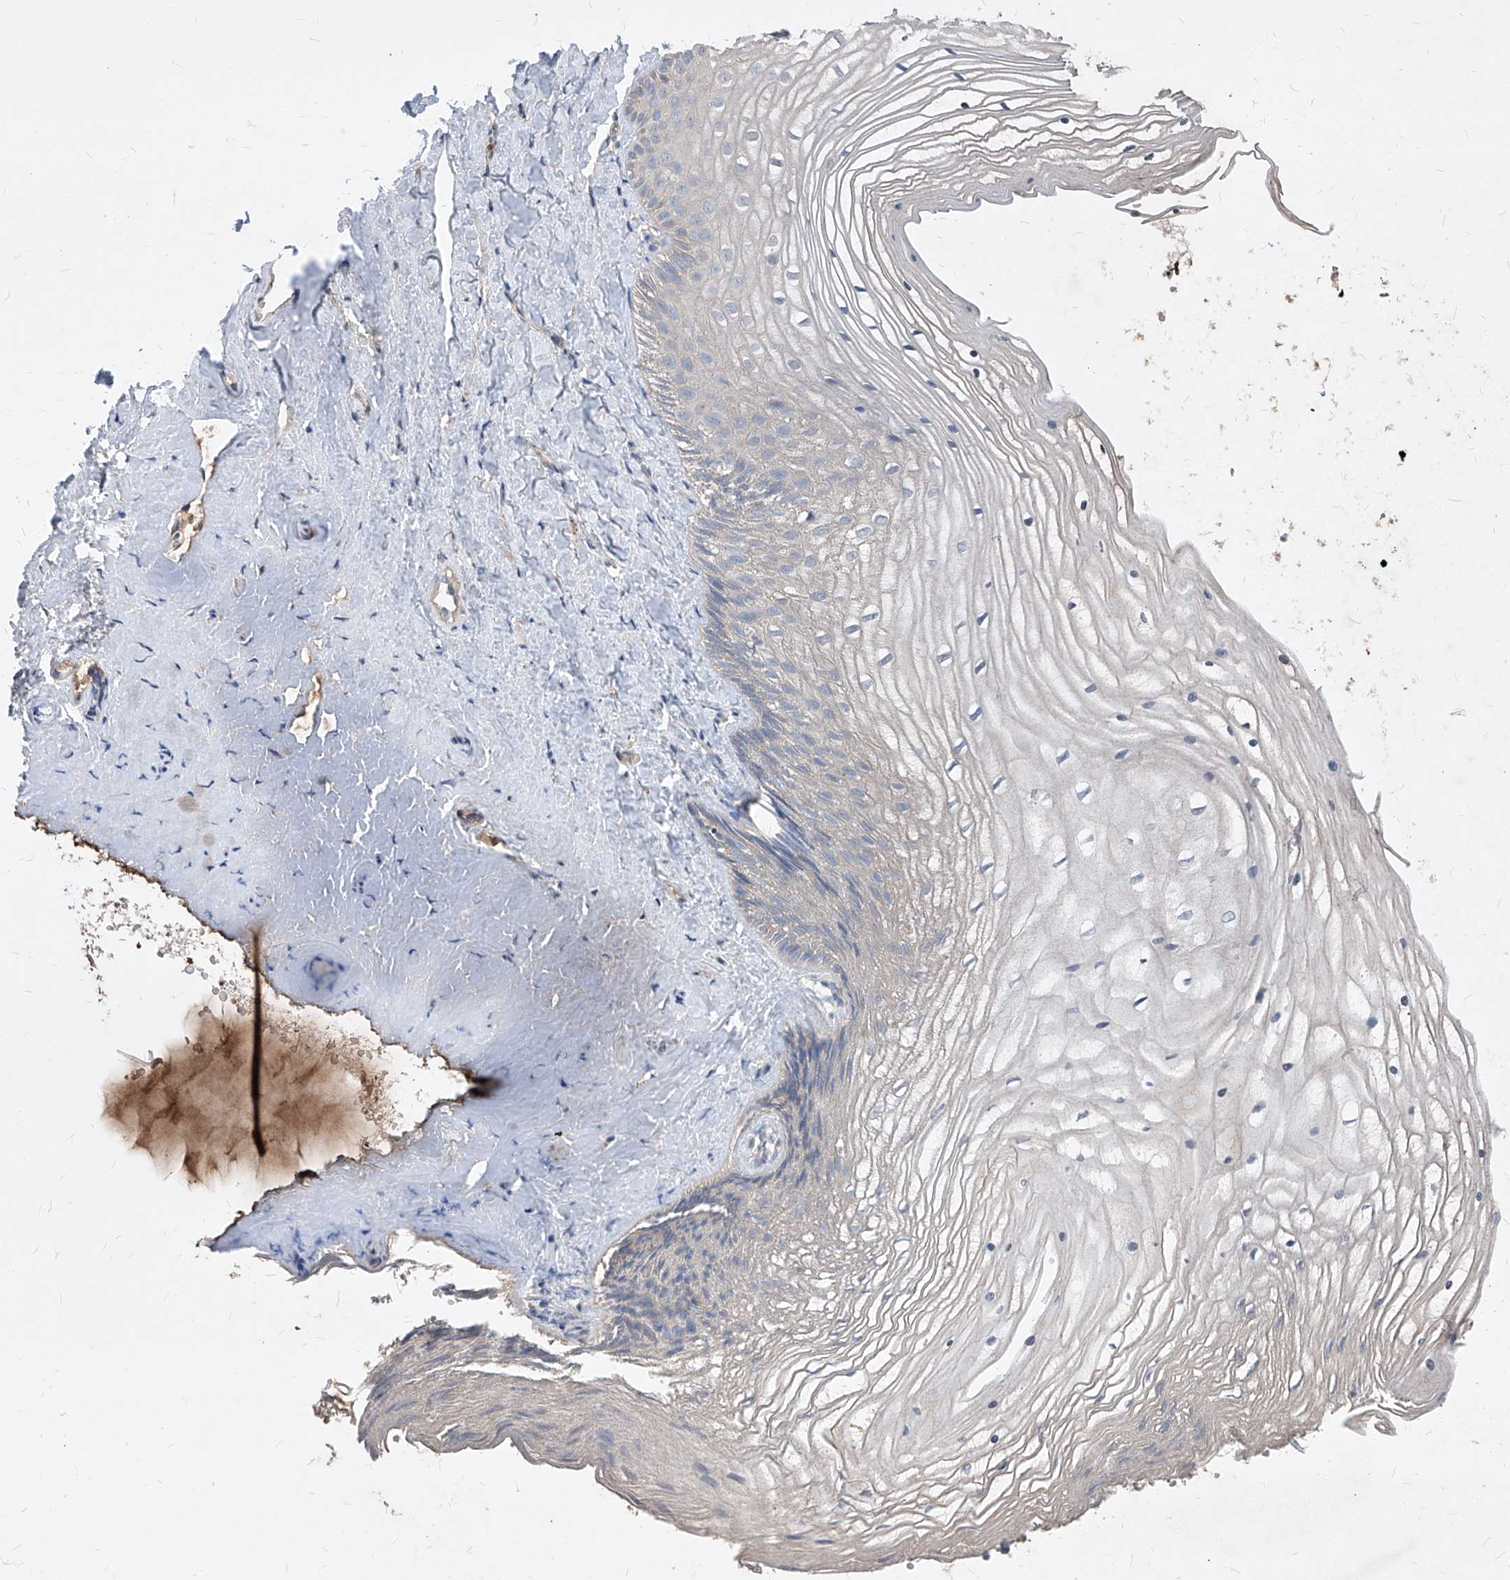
{"staining": {"intensity": "negative", "quantity": "none", "location": "none"}, "tissue": "vagina", "cell_type": "Squamous epithelial cells", "image_type": "normal", "snomed": [{"axis": "morphology", "description": "Normal tissue, NOS"}, {"axis": "topography", "description": "Vagina"}, {"axis": "topography", "description": "Cervix"}], "caption": "This is an IHC histopathology image of unremarkable vagina. There is no positivity in squamous epithelial cells.", "gene": "SYNGR1", "patient": {"sex": "female", "age": 40}}